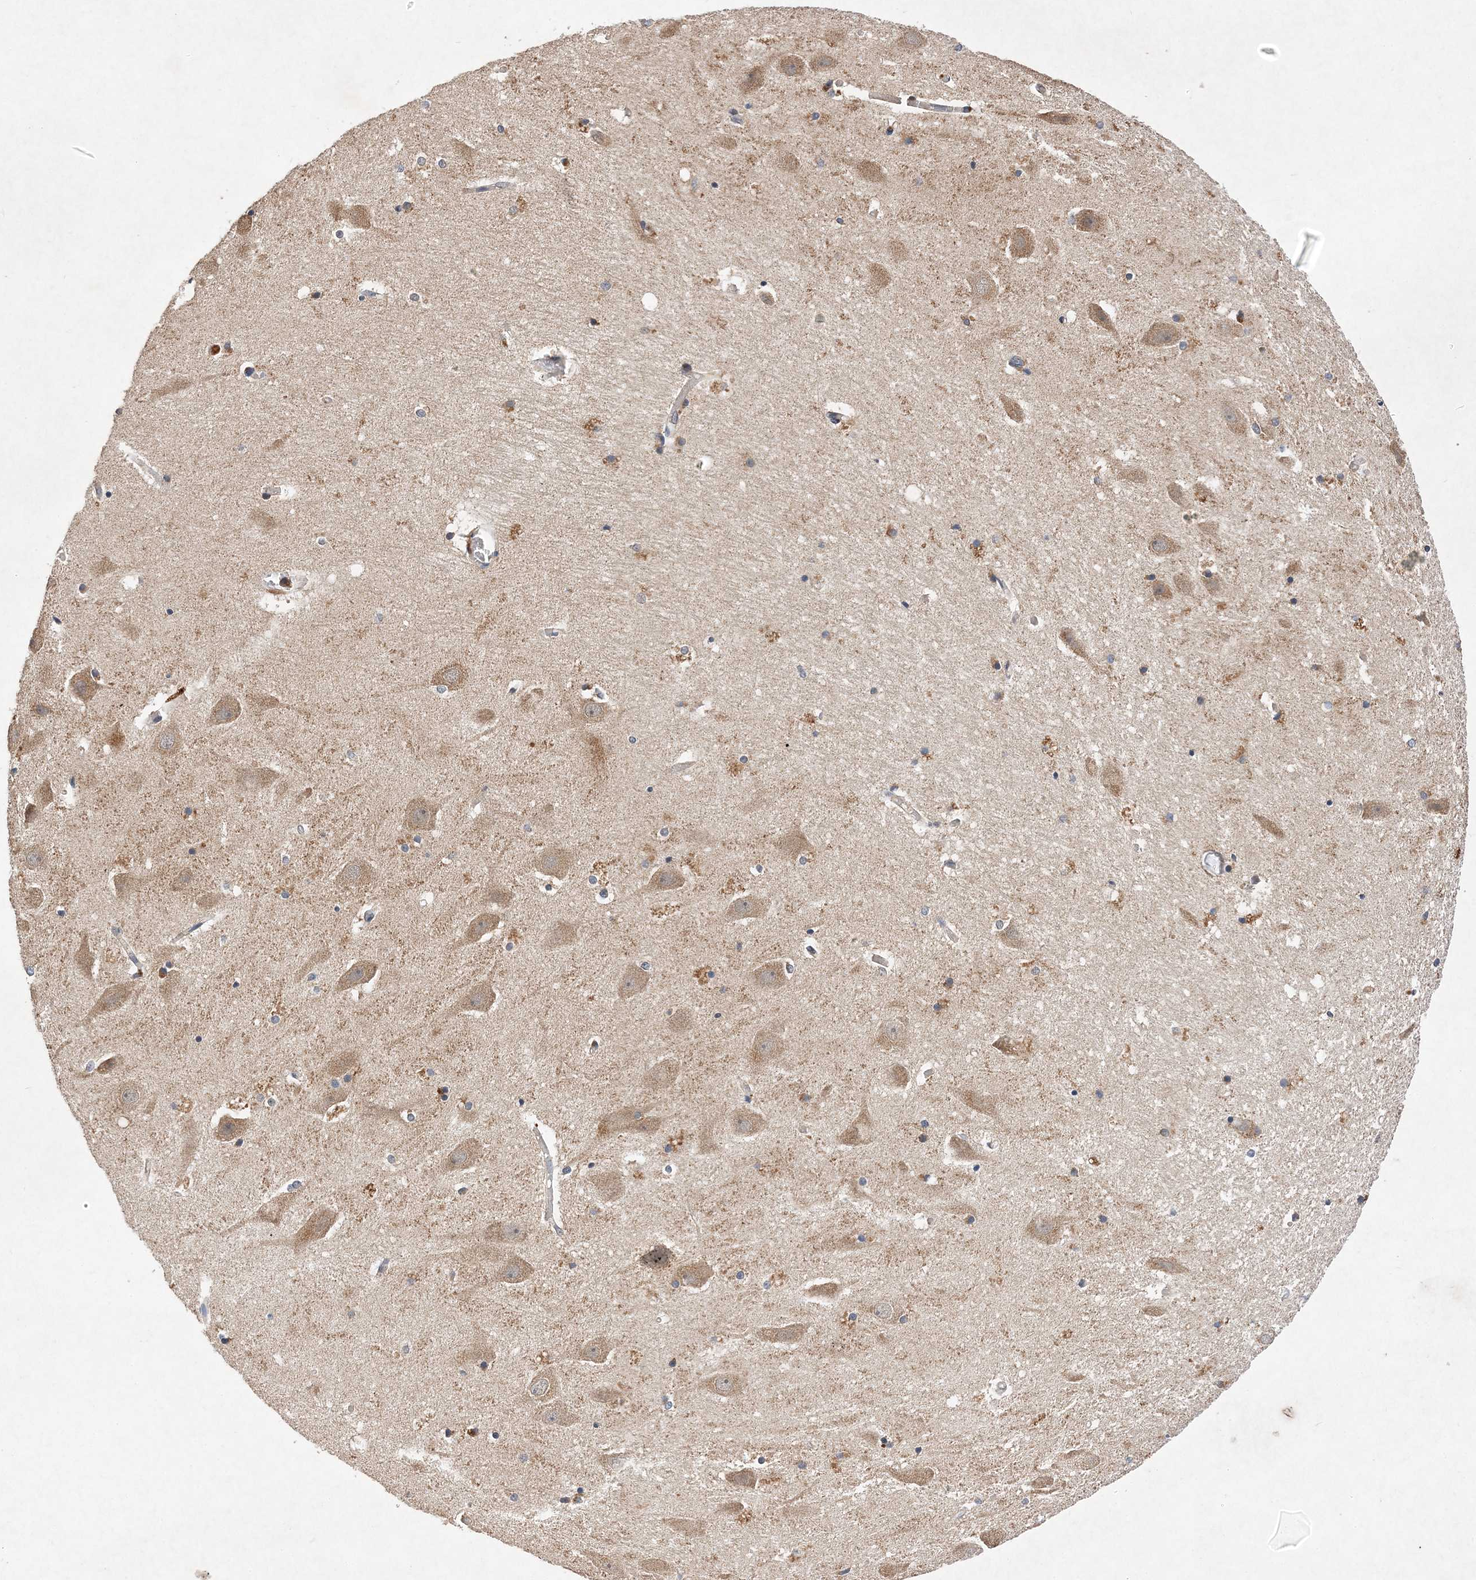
{"staining": {"intensity": "moderate", "quantity": "<25%", "location": "cytoplasmic/membranous"}, "tissue": "hippocampus", "cell_type": "Glial cells", "image_type": "normal", "snomed": [{"axis": "morphology", "description": "Normal tissue, NOS"}, {"axis": "topography", "description": "Hippocampus"}], "caption": "Moderate cytoplasmic/membranous staining for a protein is identified in about <25% of glial cells of unremarkable hippocampus using immunohistochemistry.", "gene": "PROSER1", "patient": {"sex": "female", "age": 52}}